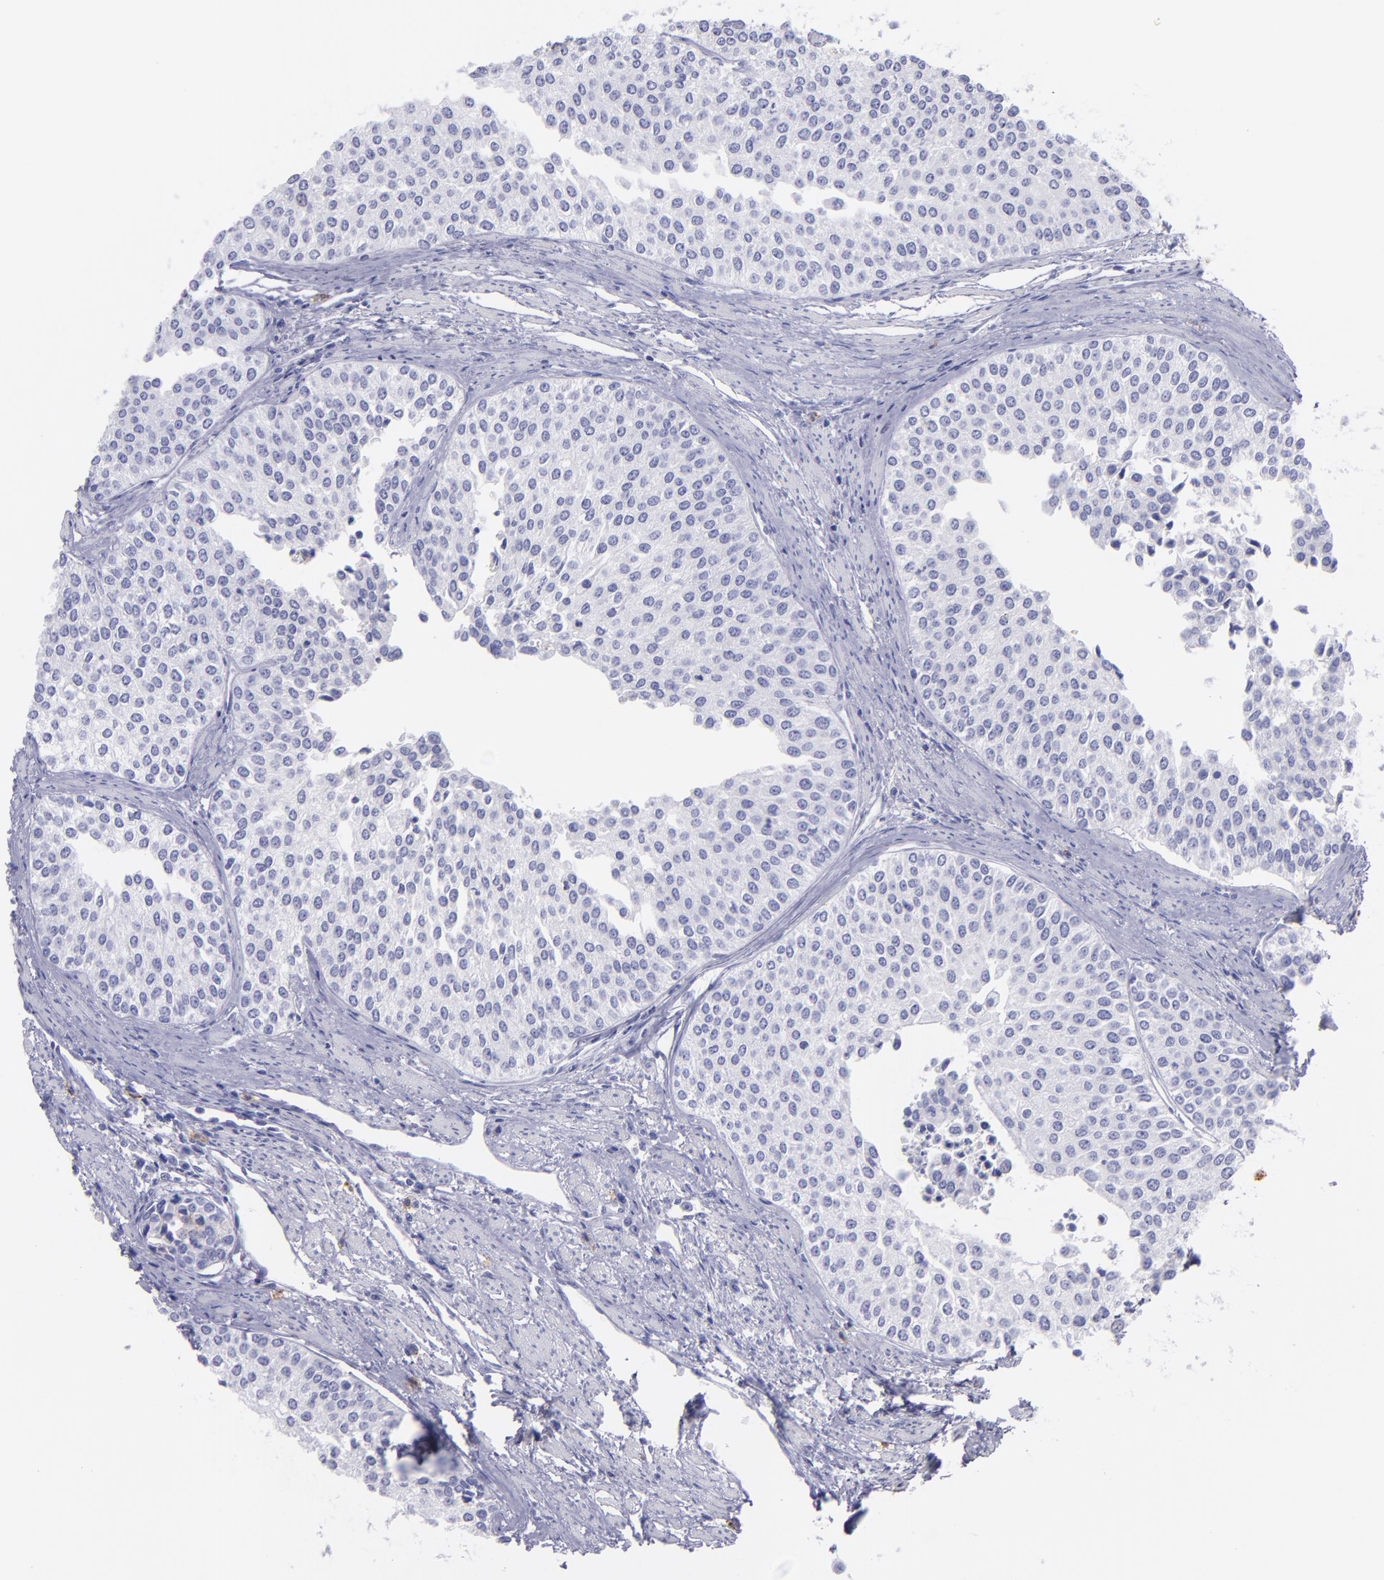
{"staining": {"intensity": "negative", "quantity": "none", "location": "none"}, "tissue": "urothelial cancer", "cell_type": "Tumor cells", "image_type": "cancer", "snomed": [{"axis": "morphology", "description": "Urothelial carcinoma, Low grade"}, {"axis": "topography", "description": "Urinary bladder"}], "caption": "A high-resolution micrograph shows immunohistochemistry (IHC) staining of urothelial cancer, which demonstrates no significant staining in tumor cells.", "gene": "CD82", "patient": {"sex": "female", "age": 73}}